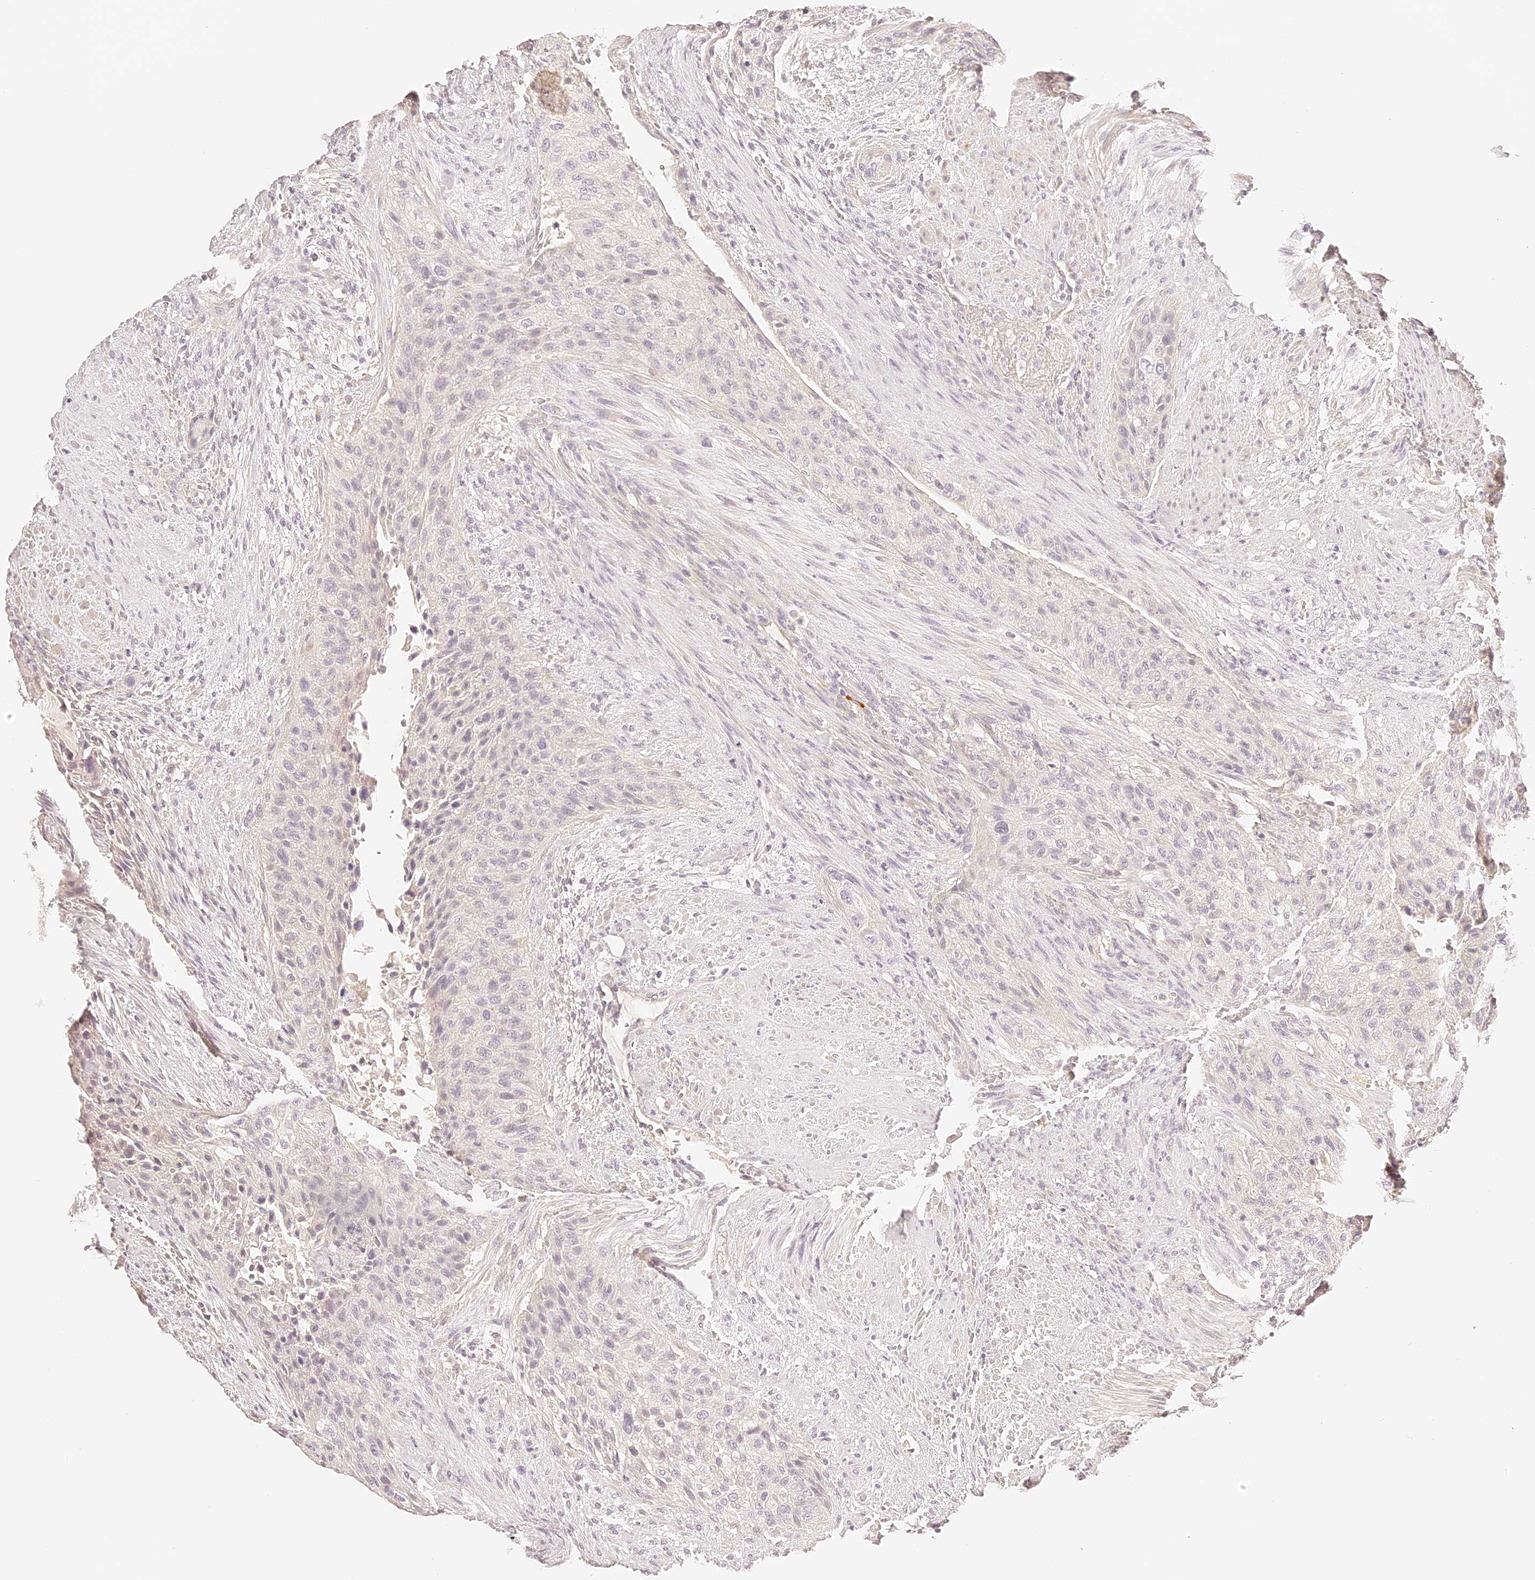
{"staining": {"intensity": "negative", "quantity": "none", "location": "none"}, "tissue": "urothelial cancer", "cell_type": "Tumor cells", "image_type": "cancer", "snomed": [{"axis": "morphology", "description": "Urothelial carcinoma, High grade"}, {"axis": "topography", "description": "Urinary bladder"}], "caption": "Immunohistochemical staining of urothelial carcinoma (high-grade) shows no significant staining in tumor cells.", "gene": "TRIM45", "patient": {"sex": "male", "age": 35}}